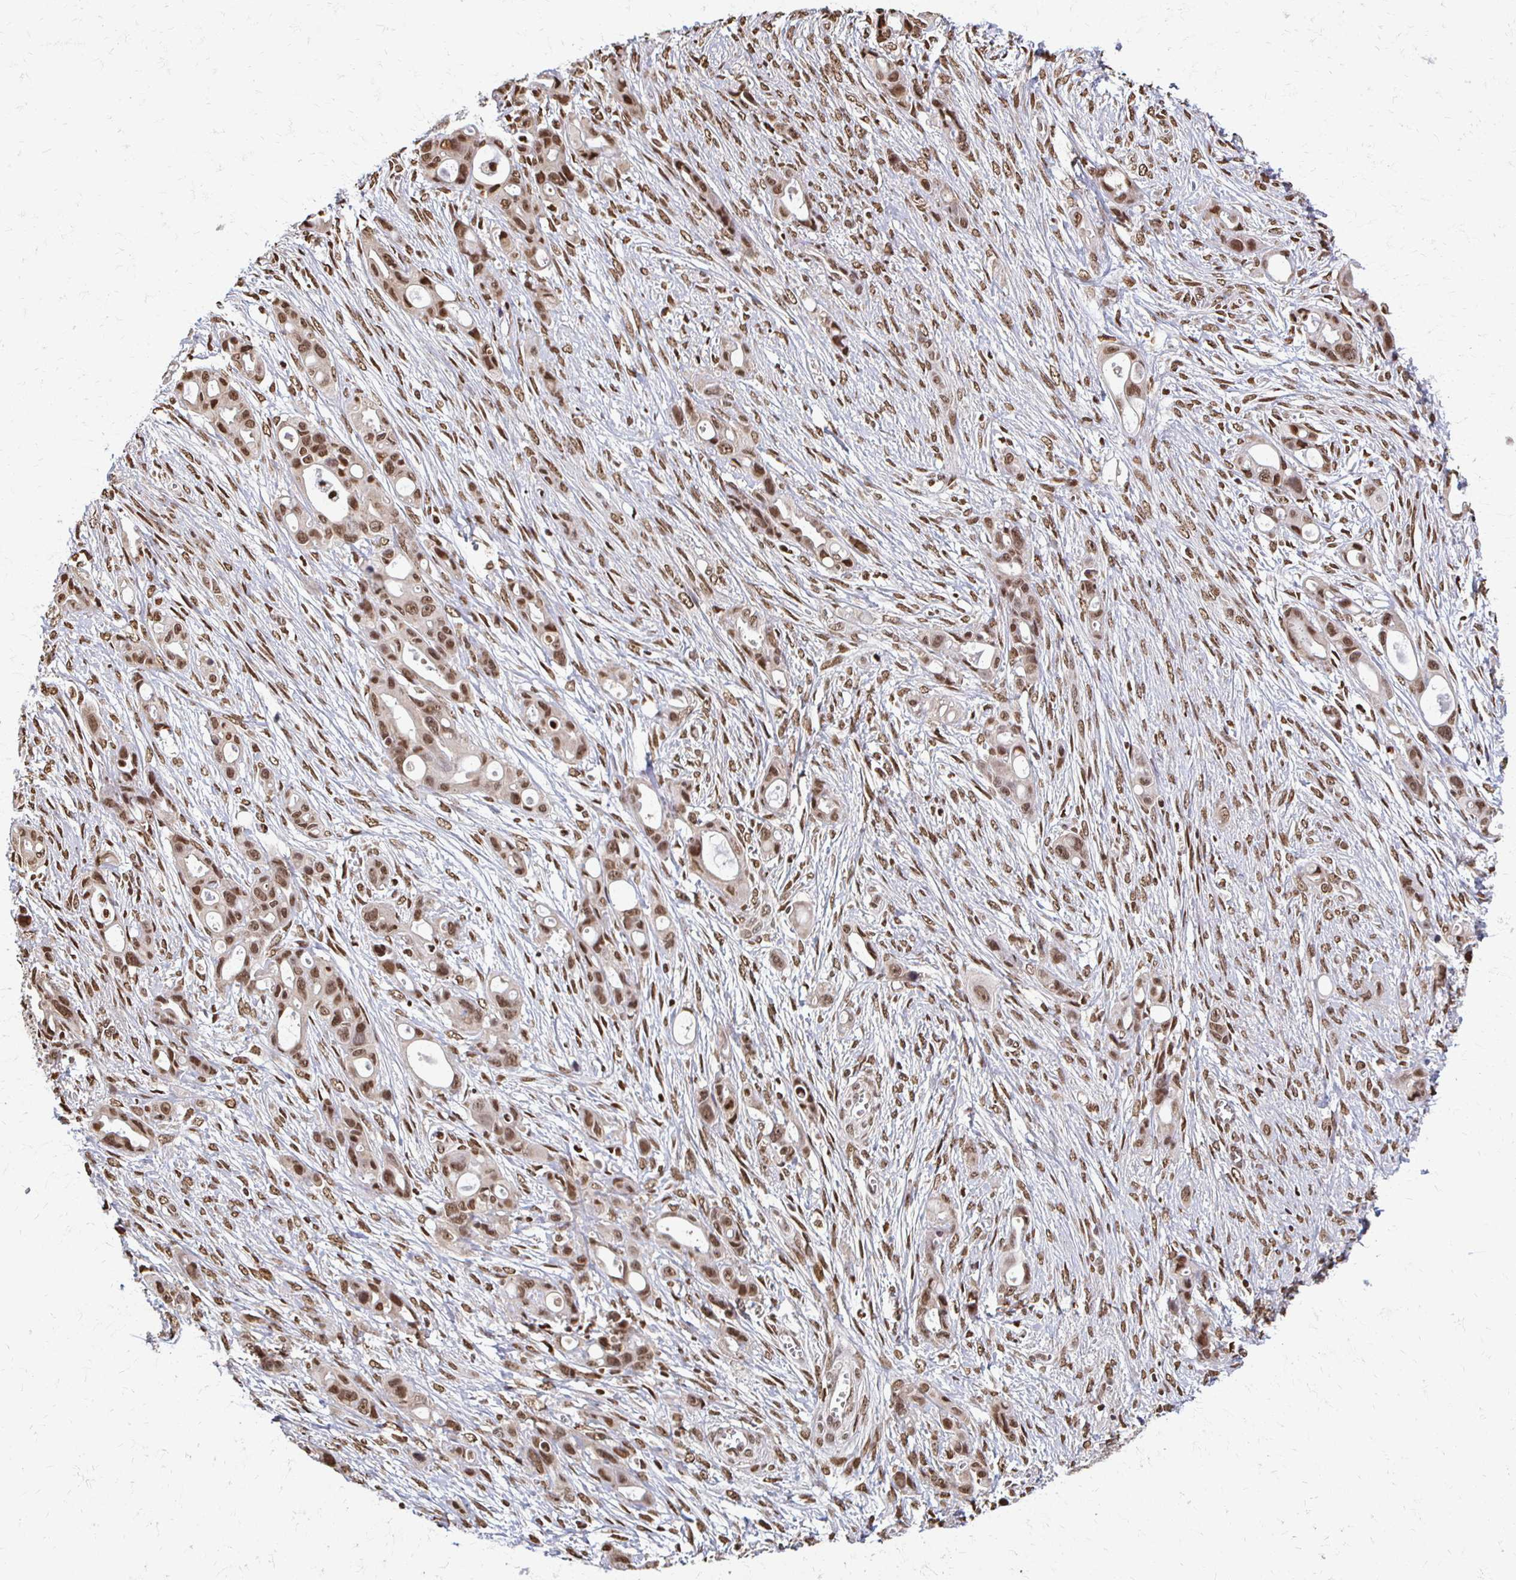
{"staining": {"intensity": "moderate", "quantity": ">75%", "location": "nuclear"}, "tissue": "ovarian cancer", "cell_type": "Tumor cells", "image_type": "cancer", "snomed": [{"axis": "morphology", "description": "Cystadenocarcinoma, mucinous, NOS"}, {"axis": "topography", "description": "Ovary"}], "caption": "Immunohistochemistry (IHC) staining of ovarian cancer (mucinous cystadenocarcinoma), which reveals medium levels of moderate nuclear positivity in approximately >75% of tumor cells indicating moderate nuclear protein positivity. The staining was performed using DAB (3,3'-diaminobenzidine) (brown) for protein detection and nuclei were counterstained in hematoxylin (blue).", "gene": "HOXA9", "patient": {"sex": "female", "age": 70}}